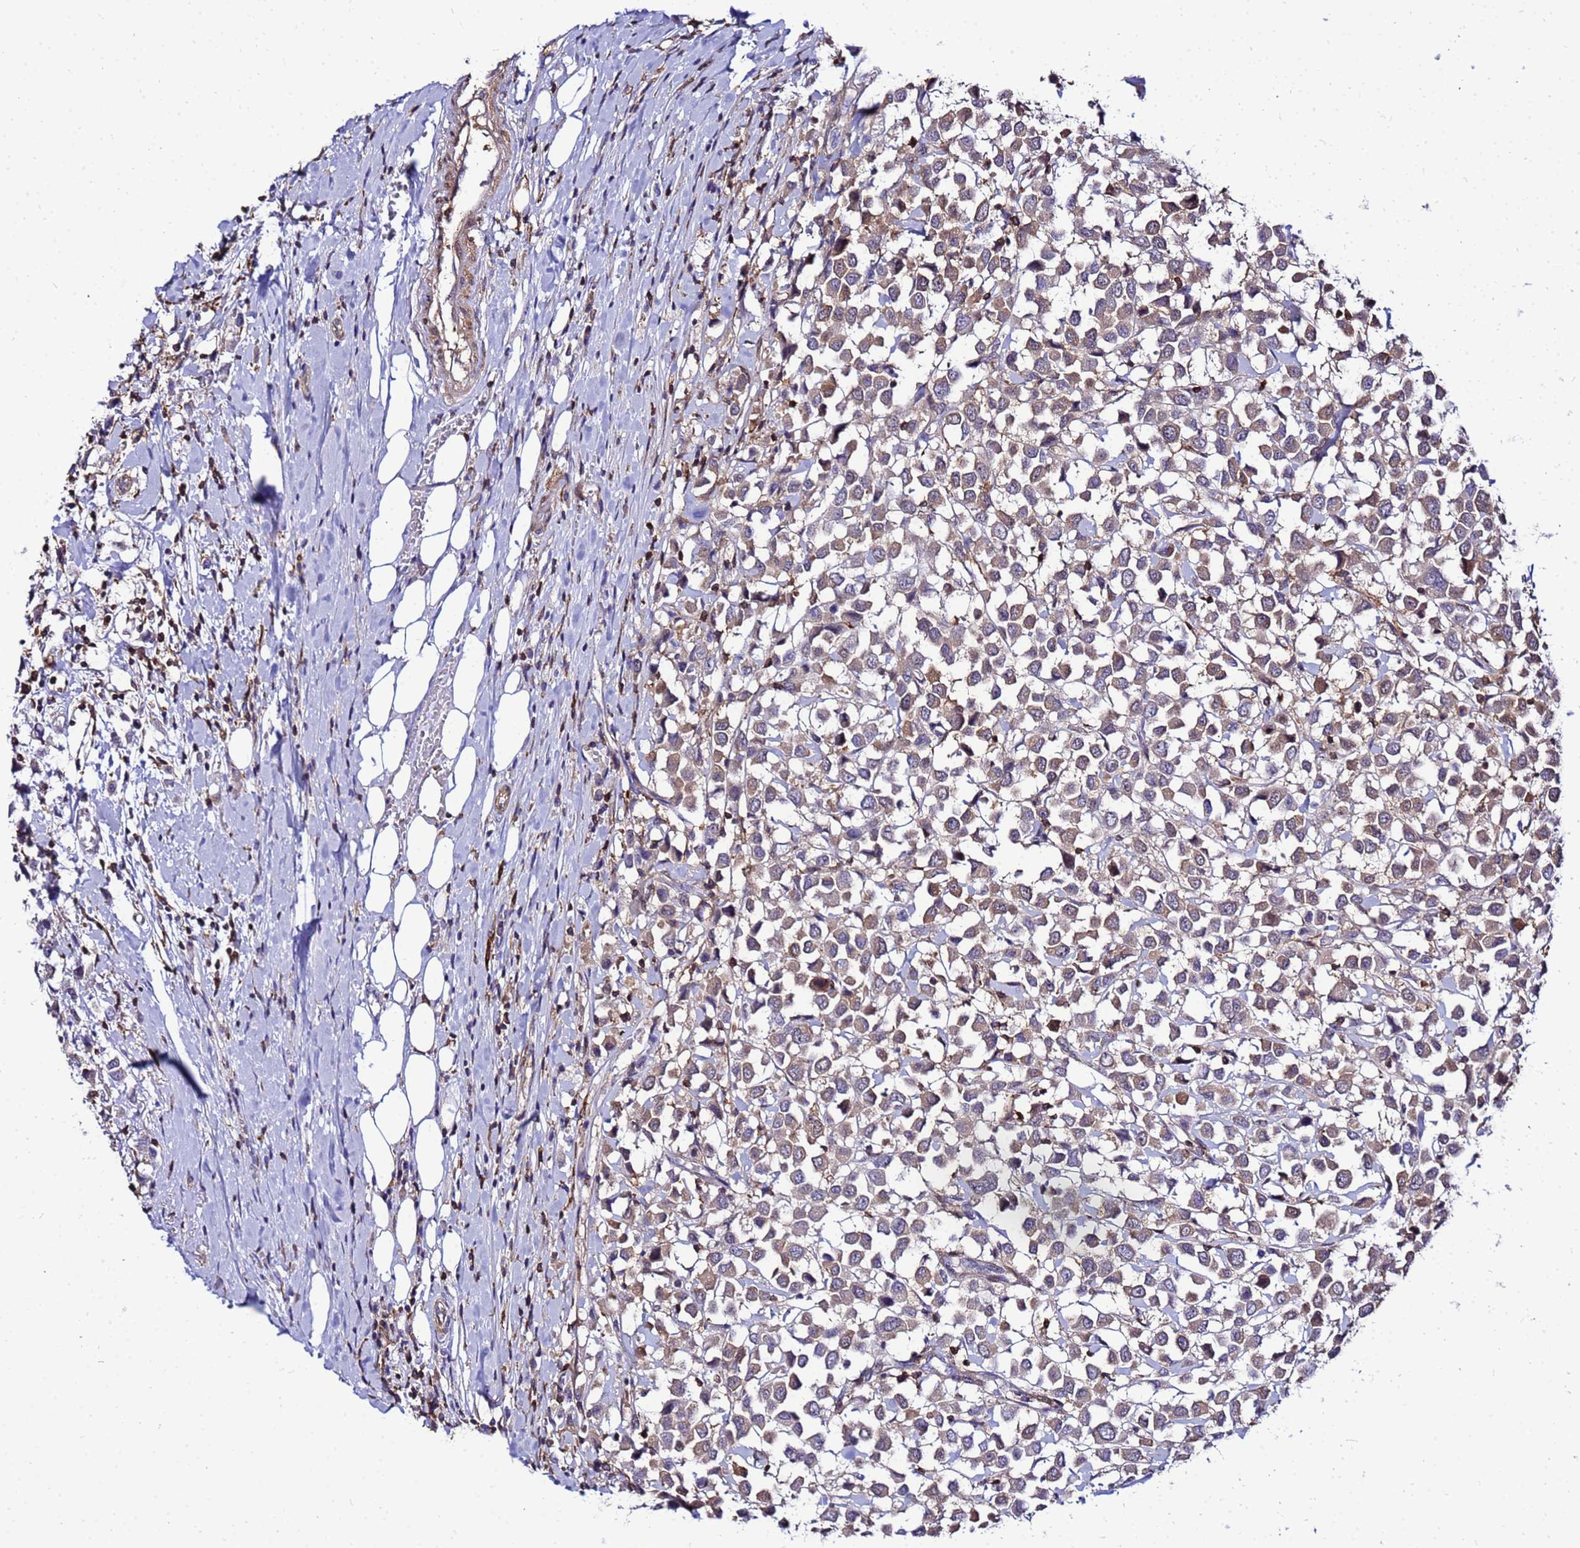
{"staining": {"intensity": "weak", "quantity": ">75%", "location": "cytoplasmic/membranous"}, "tissue": "breast cancer", "cell_type": "Tumor cells", "image_type": "cancer", "snomed": [{"axis": "morphology", "description": "Duct carcinoma"}, {"axis": "topography", "description": "Breast"}], "caption": "A low amount of weak cytoplasmic/membranous expression is present in approximately >75% of tumor cells in breast cancer (intraductal carcinoma) tissue.", "gene": "DBNDD2", "patient": {"sex": "female", "age": 61}}